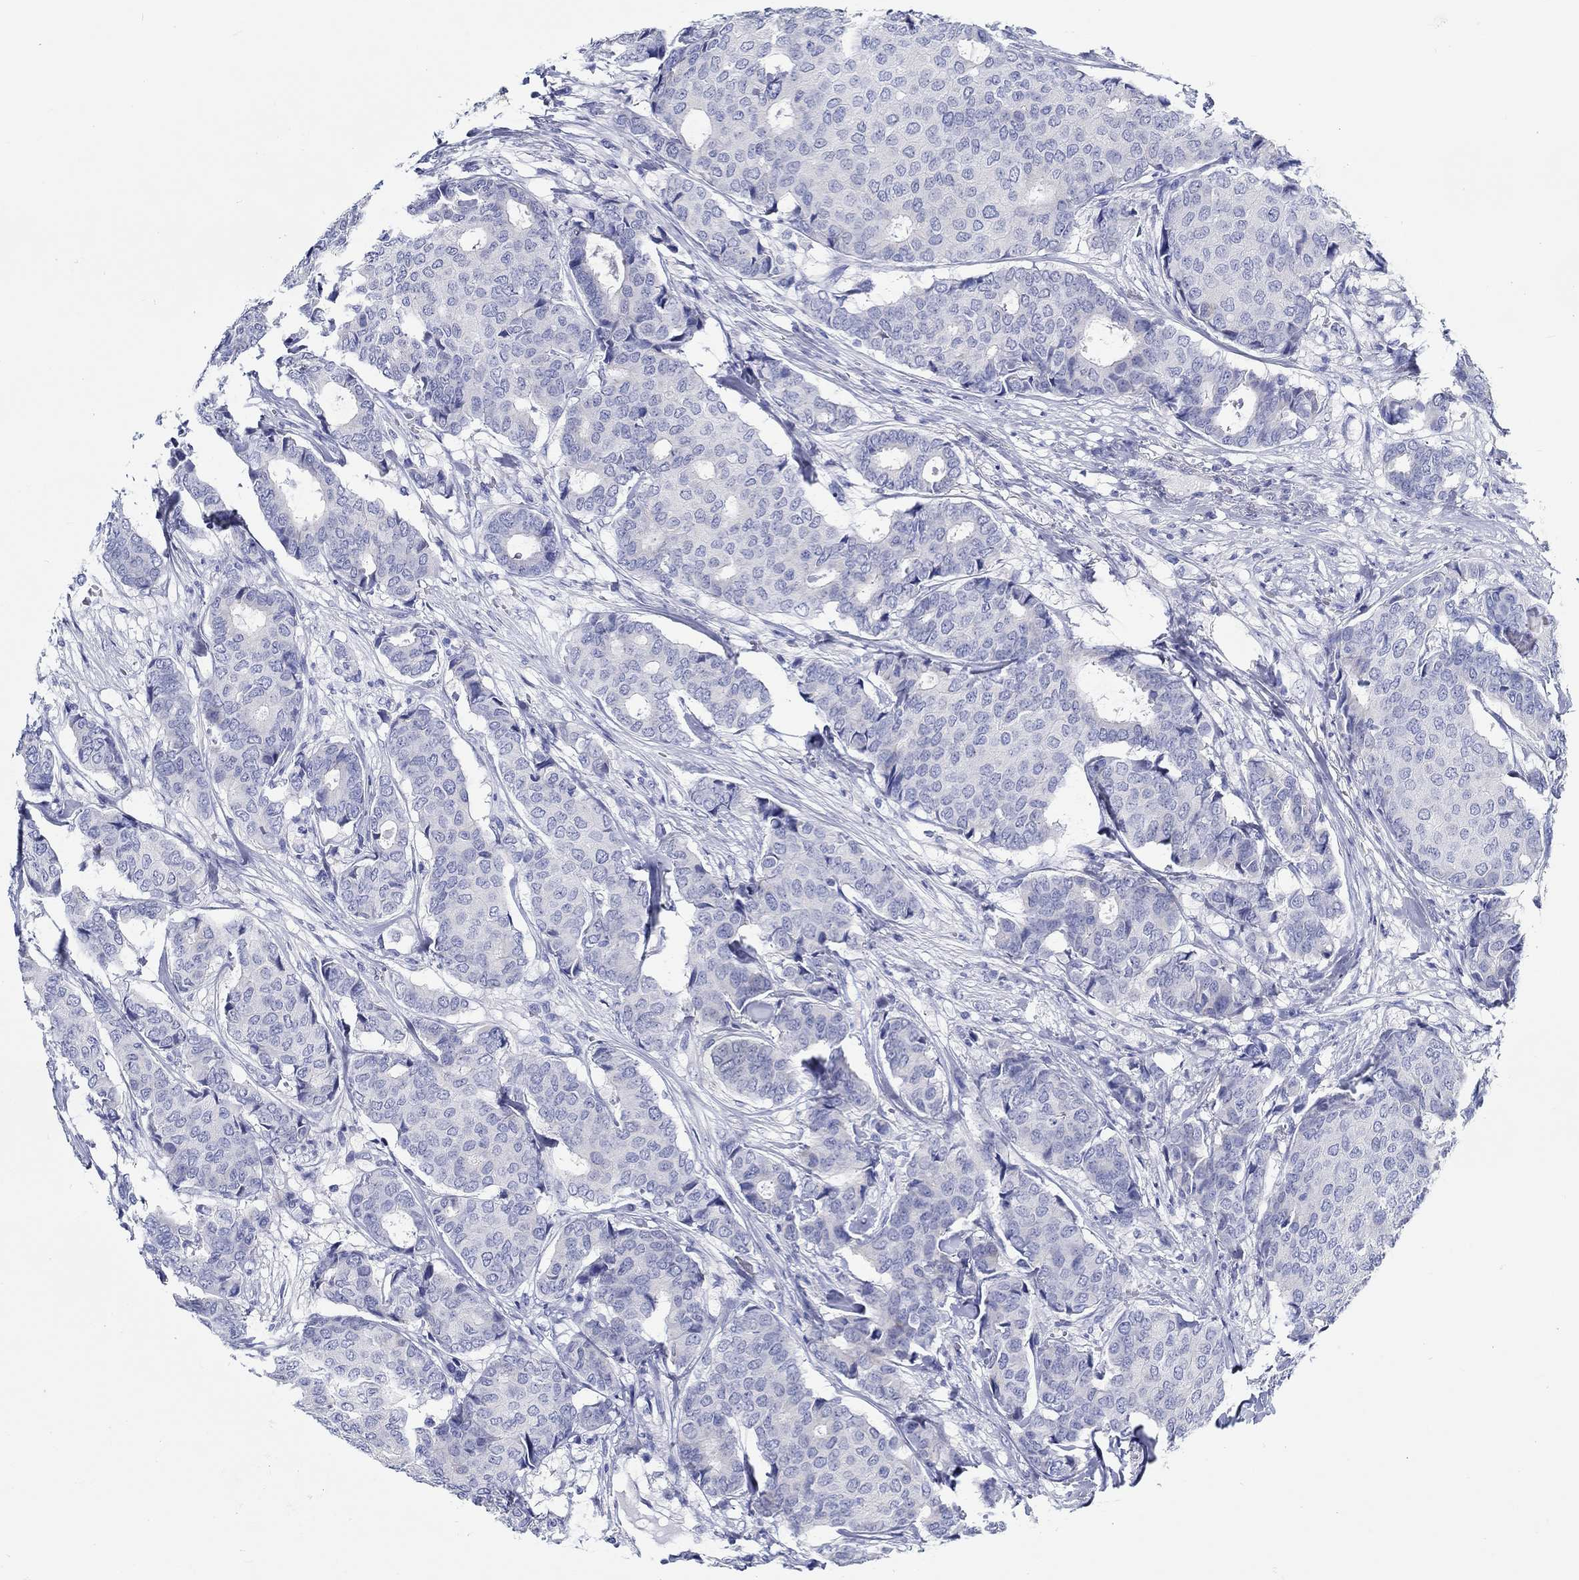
{"staining": {"intensity": "negative", "quantity": "none", "location": "none"}, "tissue": "breast cancer", "cell_type": "Tumor cells", "image_type": "cancer", "snomed": [{"axis": "morphology", "description": "Duct carcinoma"}, {"axis": "topography", "description": "Breast"}], "caption": "An immunohistochemistry (IHC) micrograph of breast cancer (invasive ductal carcinoma) is shown. There is no staining in tumor cells of breast cancer (invasive ductal carcinoma).", "gene": "RD3L", "patient": {"sex": "female", "age": 75}}